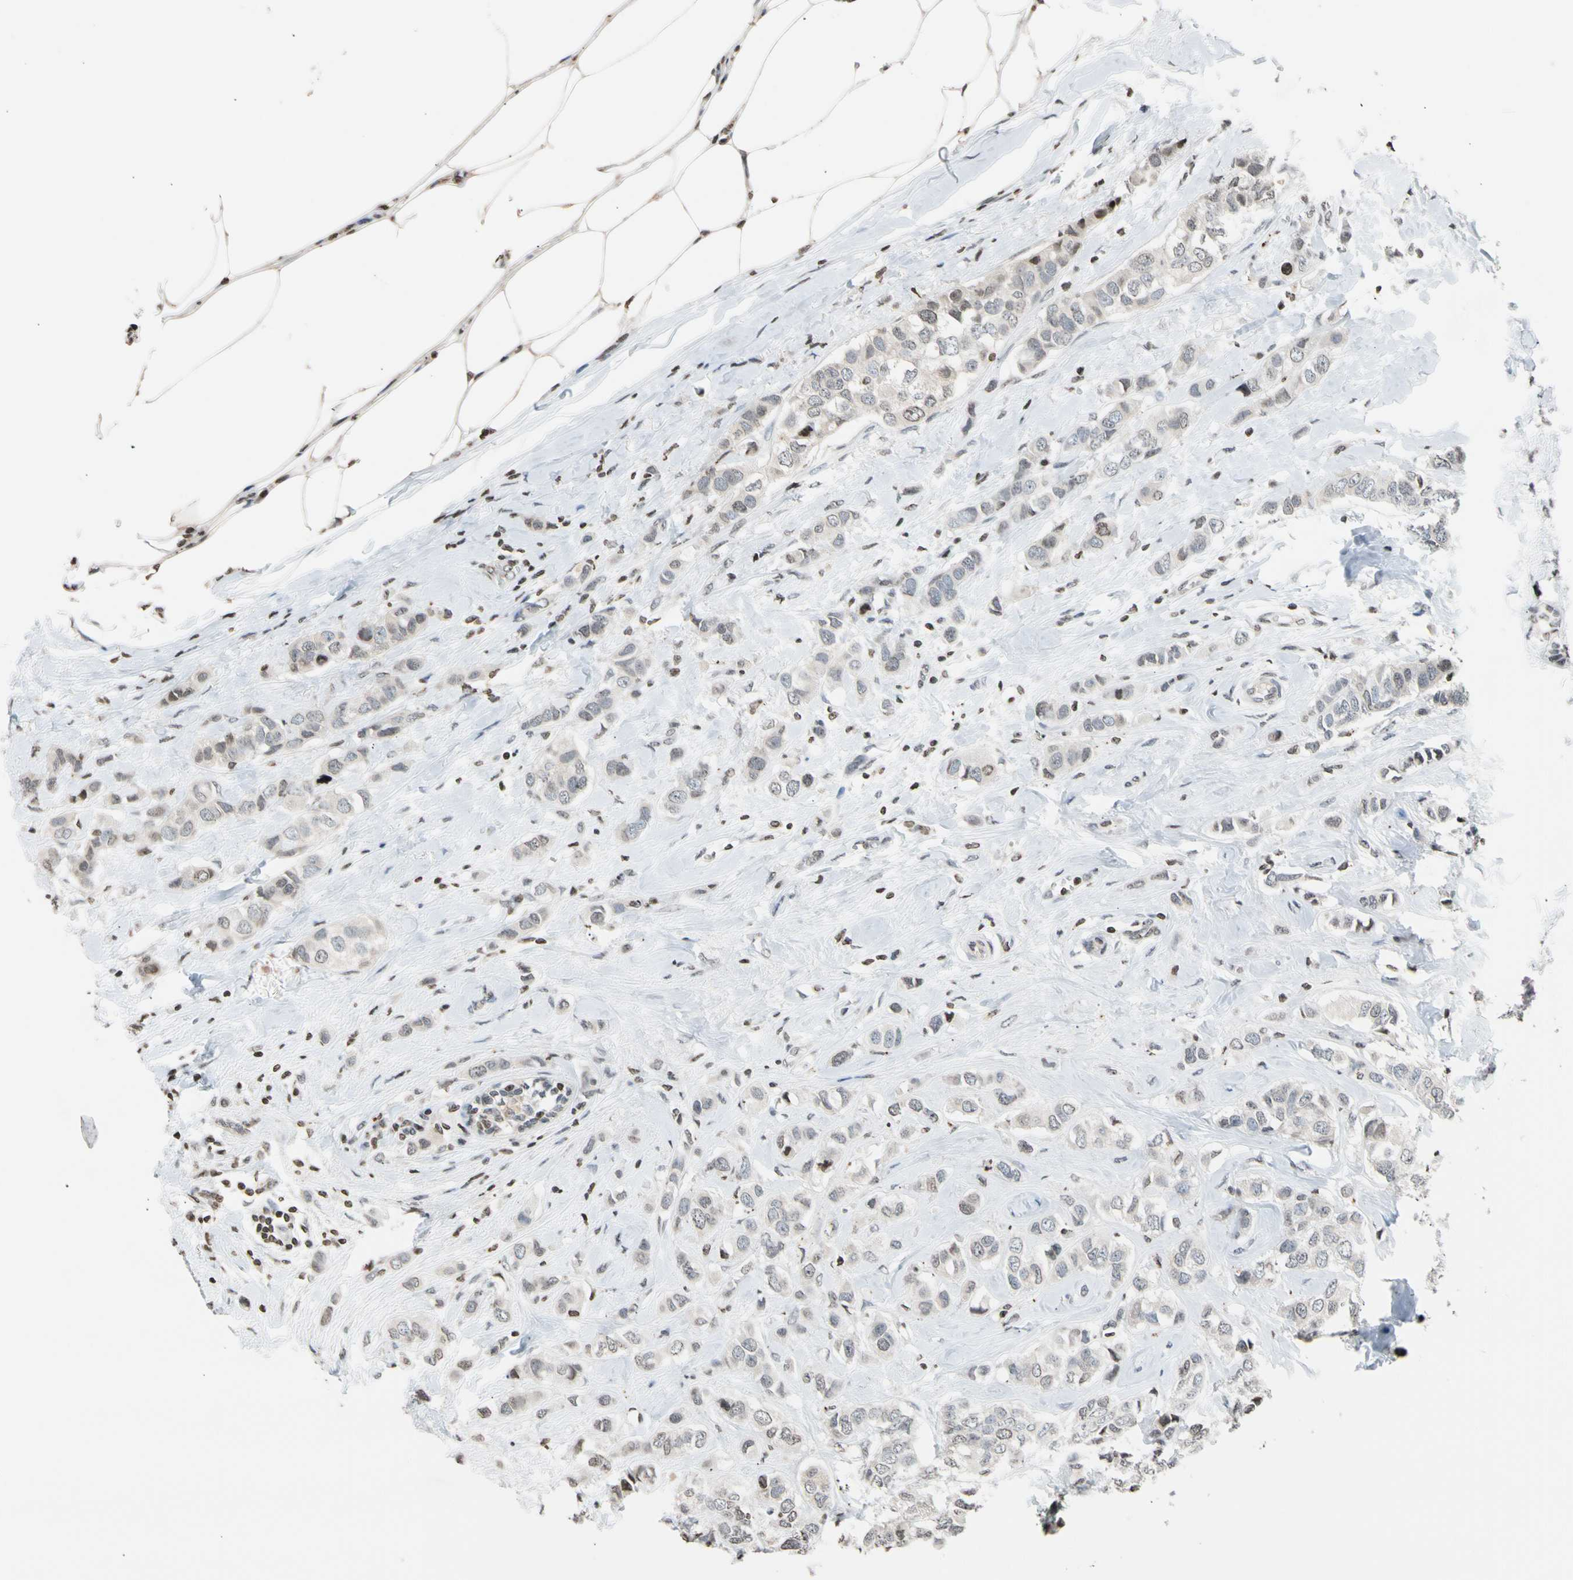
{"staining": {"intensity": "negative", "quantity": "none", "location": "none"}, "tissue": "breast cancer", "cell_type": "Tumor cells", "image_type": "cancer", "snomed": [{"axis": "morphology", "description": "Duct carcinoma"}, {"axis": "topography", "description": "Breast"}], "caption": "A photomicrograph of breast invasive ductal carcinoma stained for a protein exhibits no brown staining in tumor cells.", "gene": "GPX4", "patient": {"sex": "female", "age": 50}}